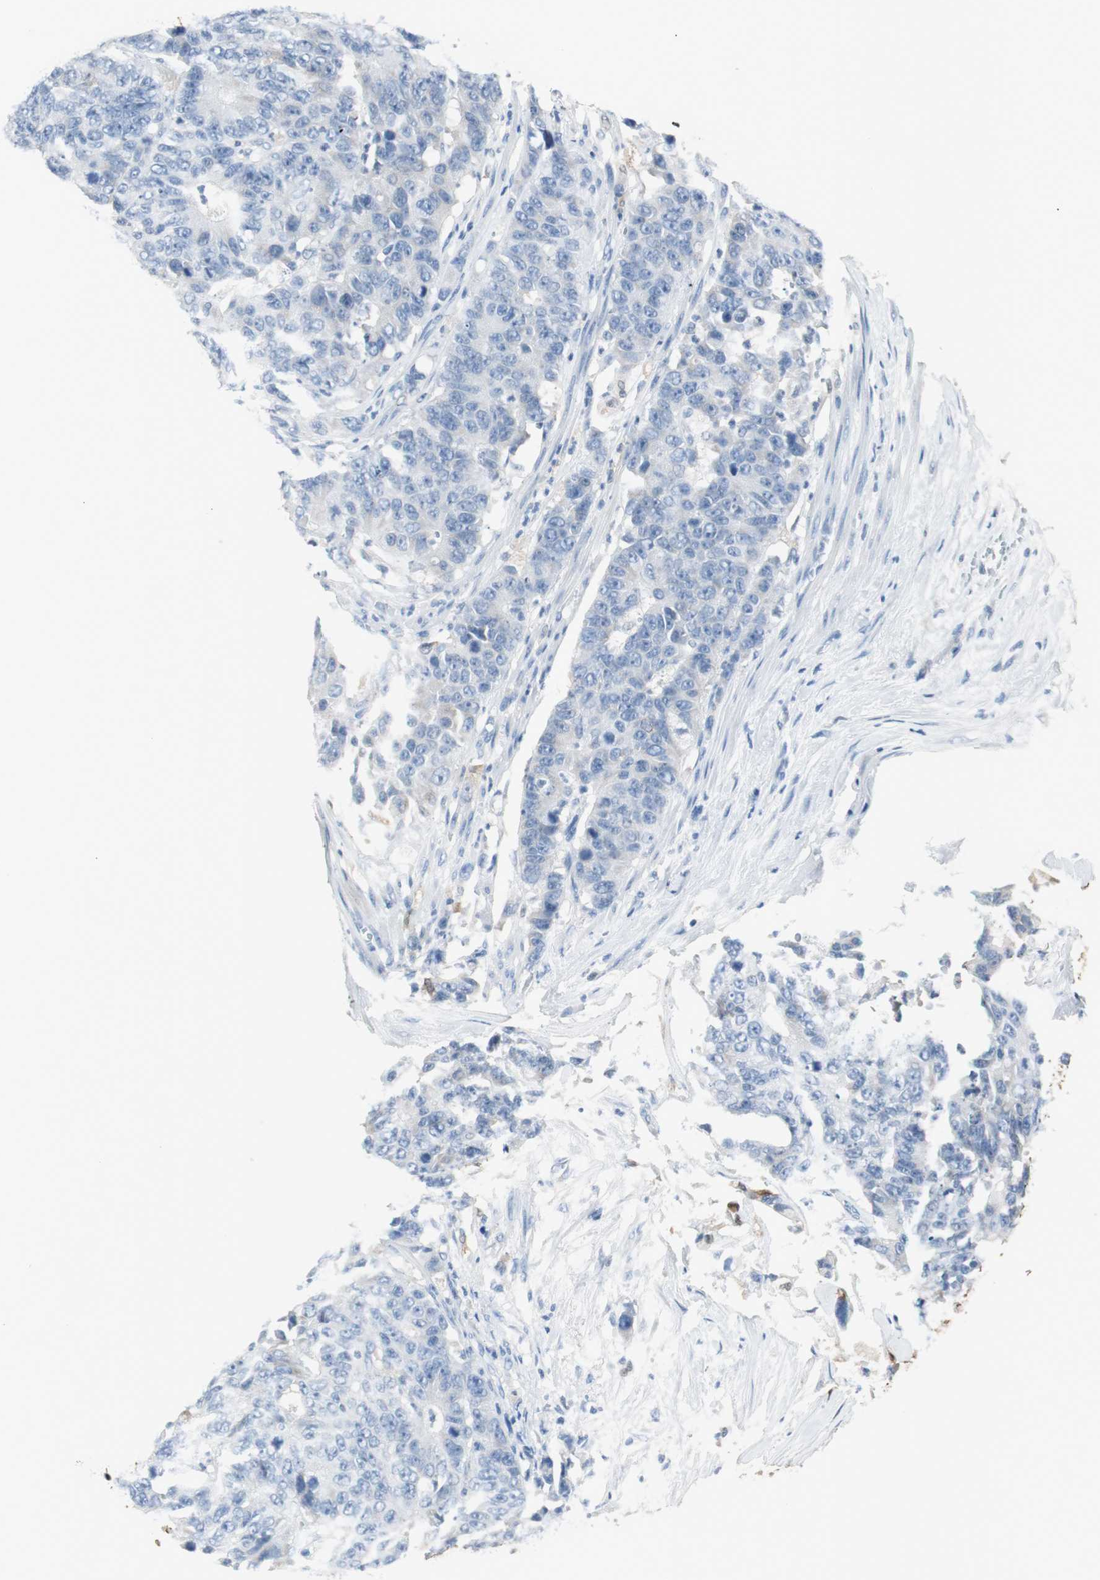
{"staining": {"intensity": "negative", "quantity": "none", "location": "none"}, "tissue": "colorectal cancer", "cell_type": "Tumor cells", "image_type": "cancer", "snomed": [{"axis": "morphology", "description": "Adenocarcinoma, NOS"}, {"axis": "topography", "description": "Colon"}], "caption": "Immunohistochemistry (IHC) of human adenocarcinoma (colorectal) displays no positivity in tumor cells.", "gene": "FBP1", "patient": {"sex": "female", "age": 86}}